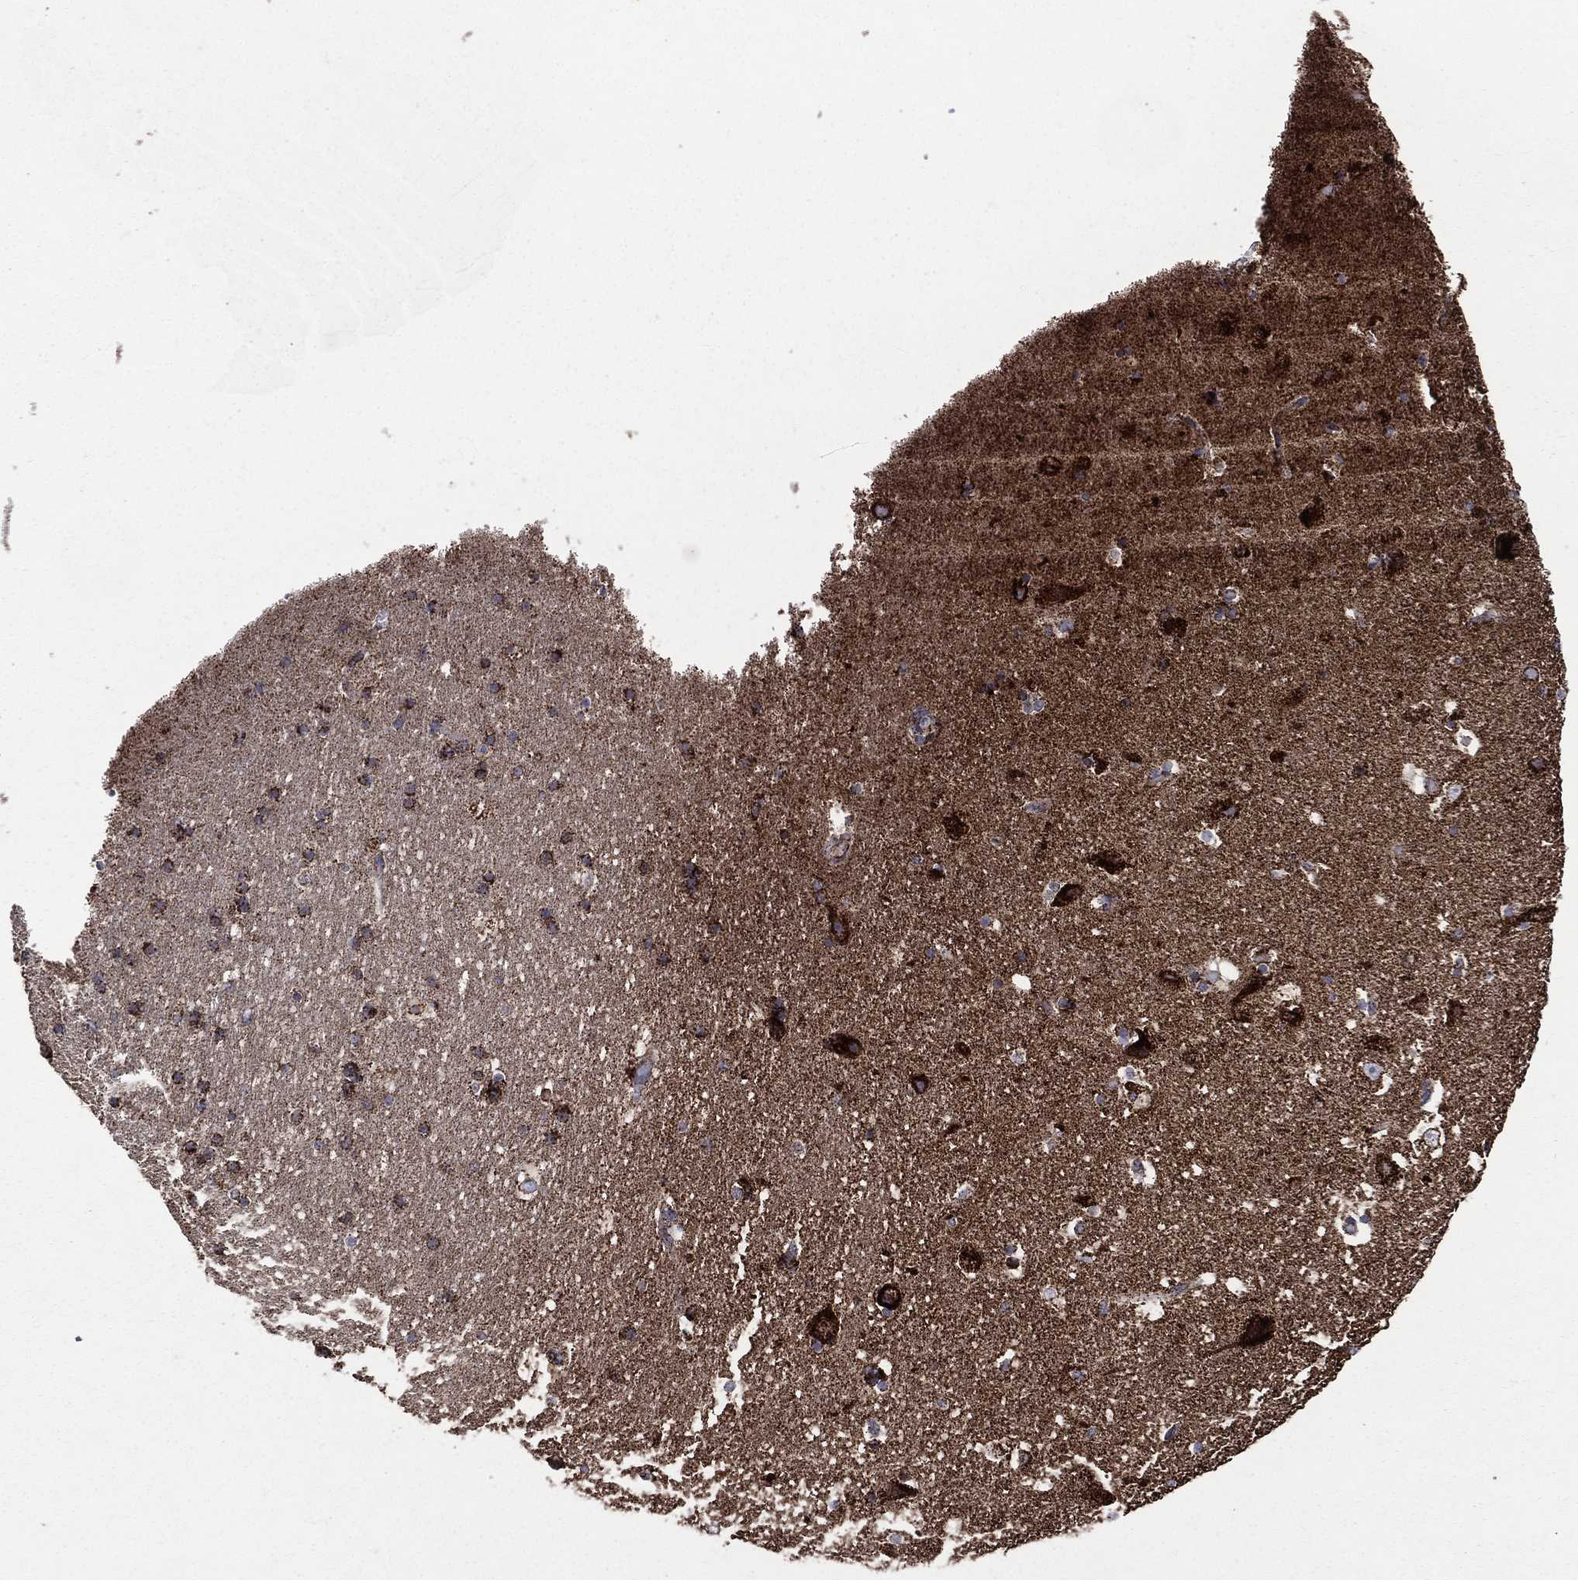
{"staining": {"intensity": "strong", "quantity": "<25%", "location": "cytoplasmic/membranous"}, "tissue": "hippocampus", "cell_type": "Glial cells", "image_type": "normal", "snomed": [{"axis": "morphology", "description": "Normal tissue, NOS"}, {"axis": "topography", "description": "Hippocampus"}], "caption": "A brown stain labels strong cytoplasmic/membranous staining of a protein in glial cells of normal hippocampus.", "gene": "GOT2", "patient": {"sex": "male", "age": 51}}